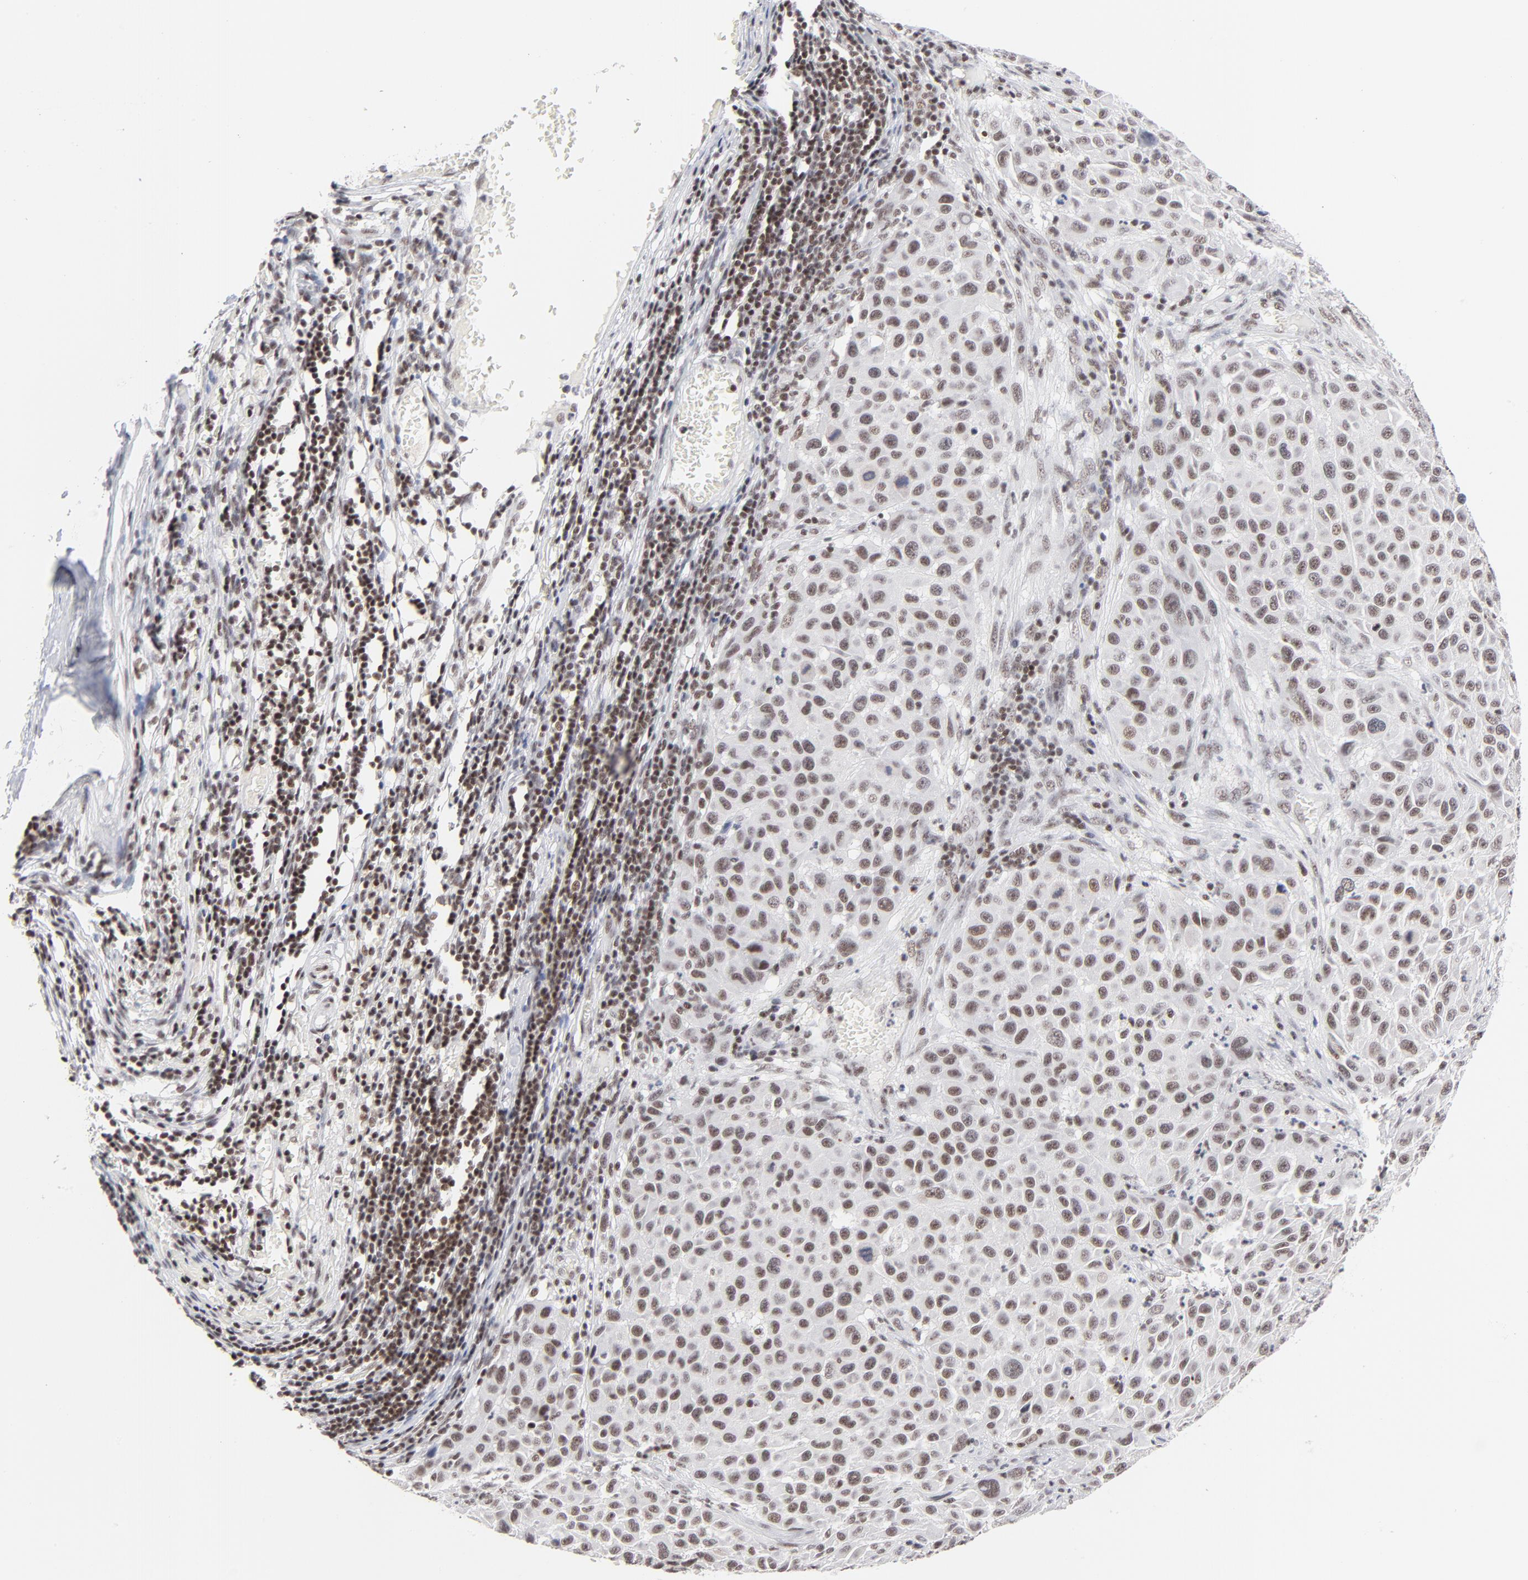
{"staining": {"intensity": "weak", "quantity": ">75%", "location": "nuclear"}, "tissue": "melanoma", "cell_type": "Tumor cells", "image_type": "cancer", "snomed": [{"axis": "morphology", "description": "Malignant melanoma, Metastatic site"}, {"axis": "topography", "description": "Lymph node"}], "caption": "Tumor cells reveal weak nuclear staining in approximately >75% of cells in malignant melanoma (metastatic site). The protein is shown in brown color, while the nuclei are stained blue.", "gene": "ZNF143", "patient": {"sex": "male", "age": 61}}